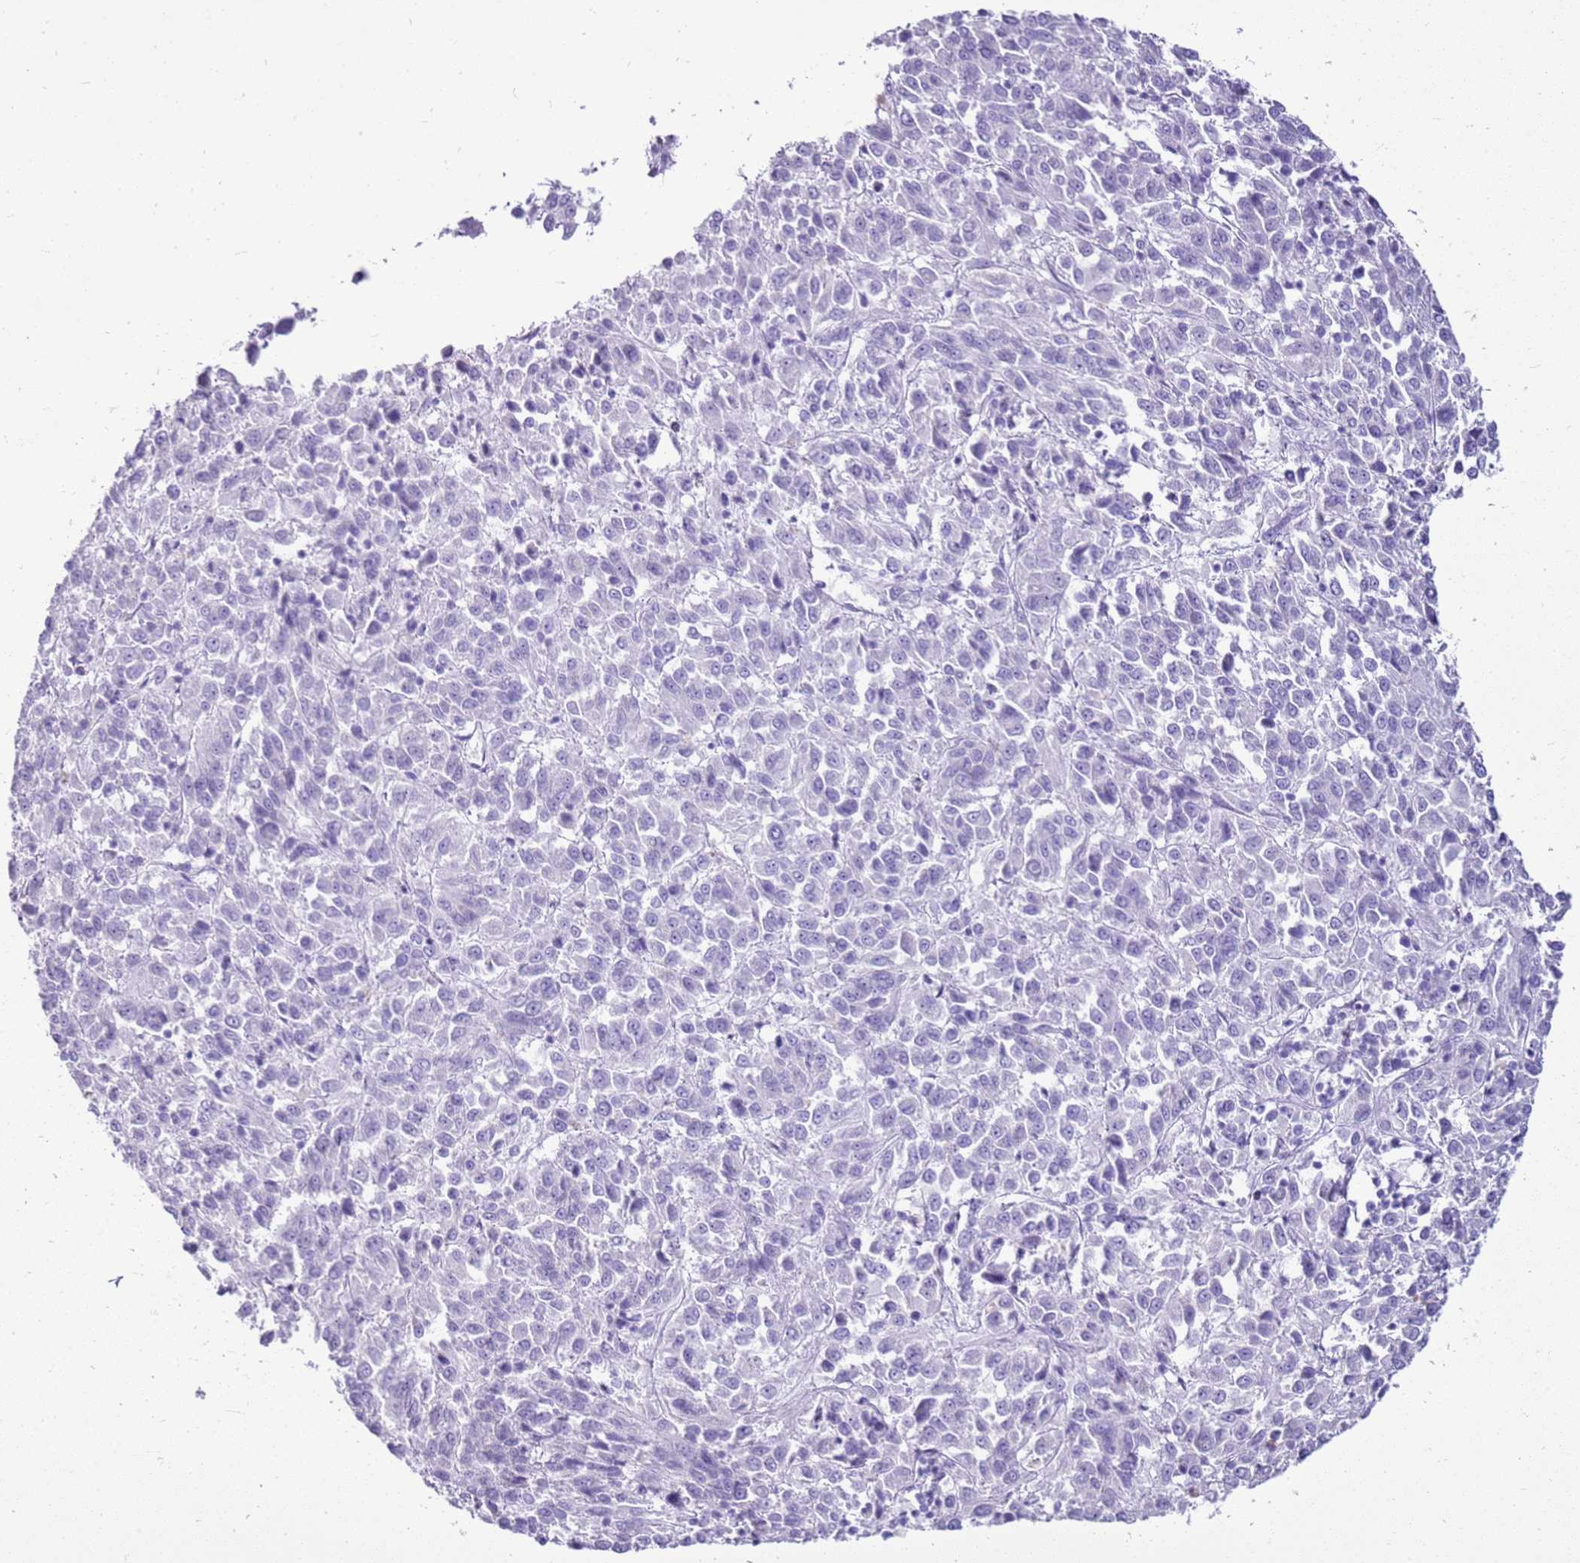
{"staining": {"intensity": "negative", "quantity": "none", "location": "none"}, "tissue": "melanoma", "cell_type": "Tumor cells", "image_type": "cancer", "snomed": [{"axis": "morphology", "description": "Malignant melanoma, Metastatic site"}, {"axis": "topography", "description": "Lung"}], "caption": "An image of human malignant melanoma (metastatic site) is negative for staining in tumor cells. (DAB immunohistochemistry with hematoxylin counter stain).", "gene": "CA8", "patient": {"sex": "male", "age": 64}}